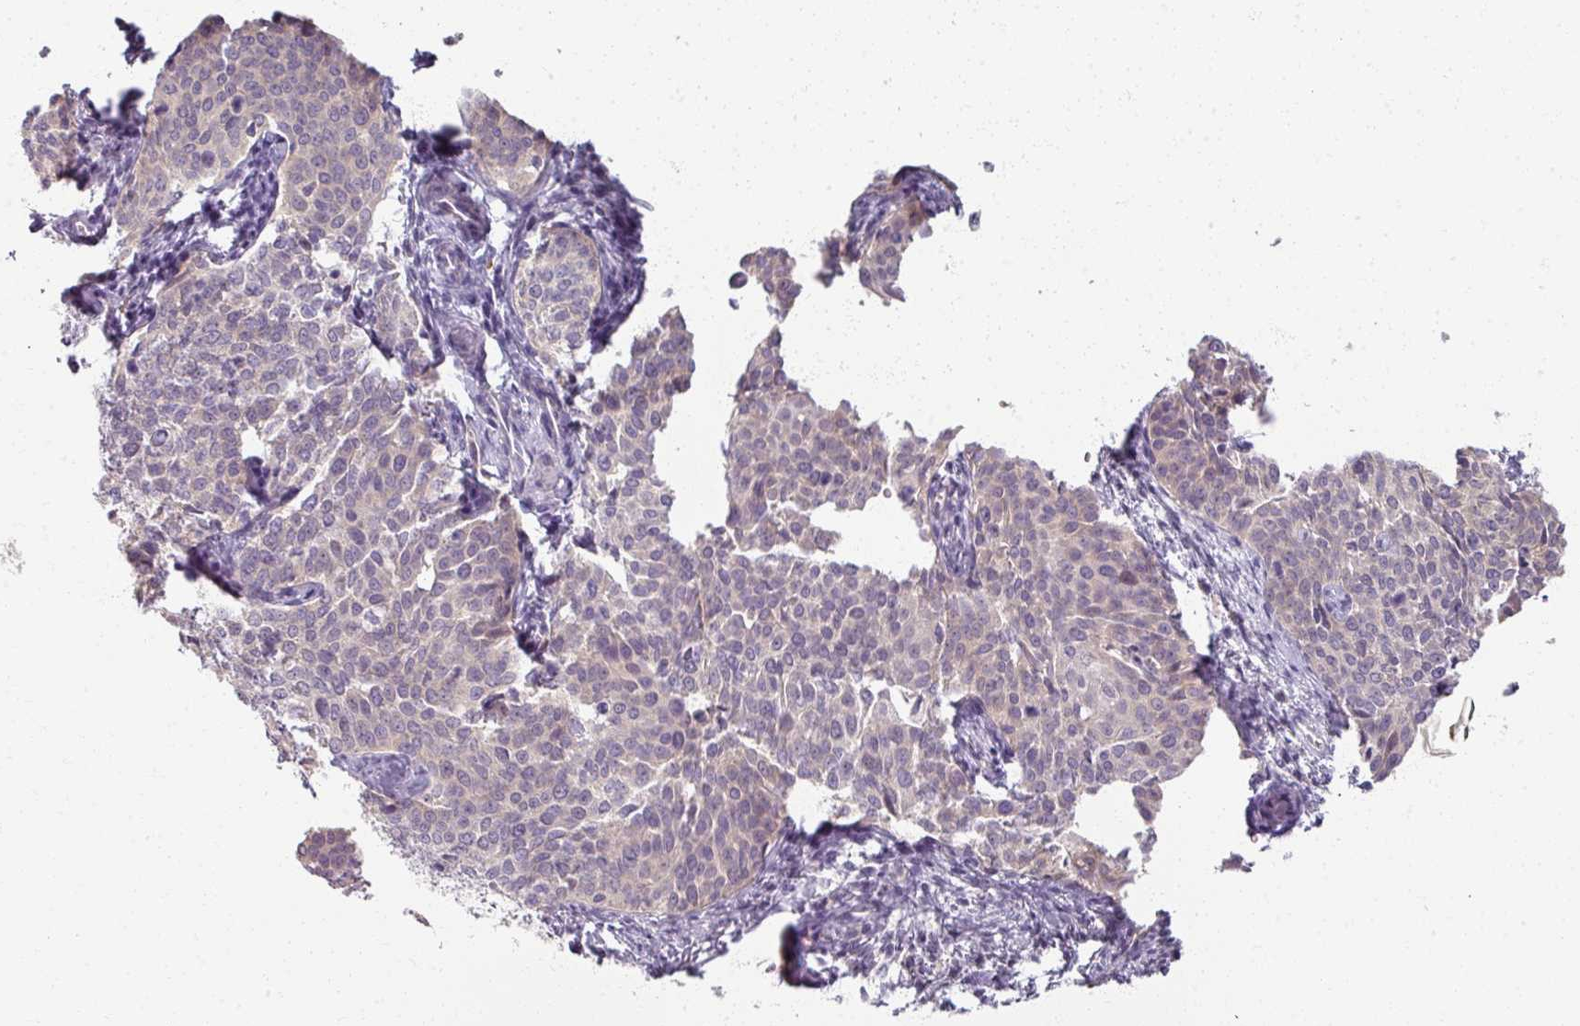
{"staining": {"intensity": "negative", "quantity": "none", "location": "none"}, "tissue": "cervical cancer", "cell_type": "Tumor cells", "image_type": "cancer", "snomed": [{"axis": "morphology", "description": "Squamous cell carcinoma, NOS"}, {"axis": "topography", "description": "Cervix"}], "caption": "The IHC histopathology image has no significant staining in tumor cells of cervical cancer tissue. Brightfield microscopy of immunohistochemistry stained with DAB (3,3'-diaminobenzidine) (brown) and hematoxylin (blue), captured at high magnification.", "gene": "MYMK", "patient": {"sex": "female", "age": 44}}